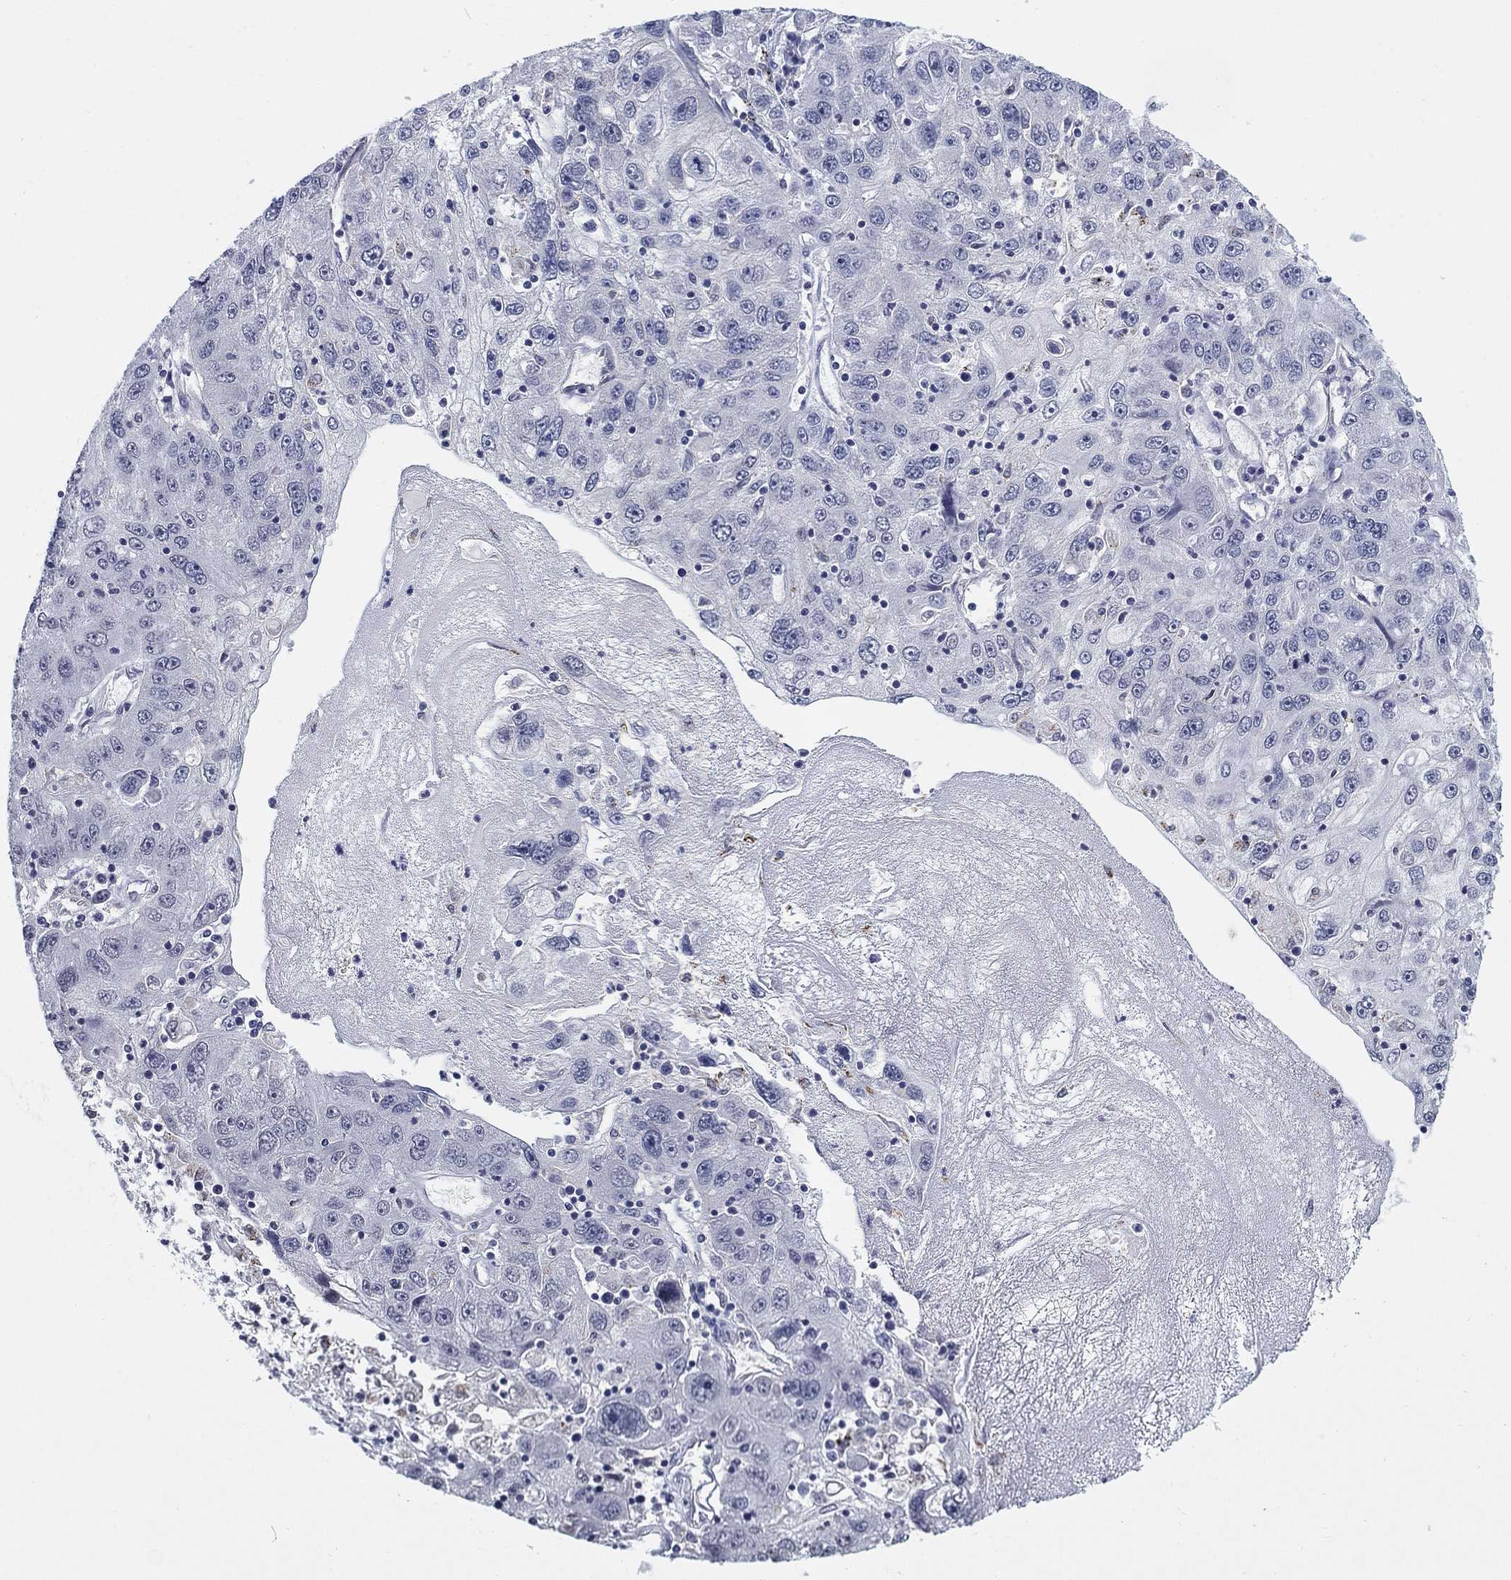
{"staining": {"intensity": "negative", "quantity": "none", "location": "none"}, "tissue": "stomach cancer", "cell_type": "Tumor cells", "image_type": "cancer", "snomed": [{"axis": "morphology", "description": "Adenocarcinoma, NOS"}, {"axis": "topography", "description": "Stomach"}], "caption": "Immunohistochemical staining of adenocarcinoma (stomach) exhibits no significant staining in tumor cells.", "gene": "OTUB2", "patient": {"sex": "male", "age": 56}}